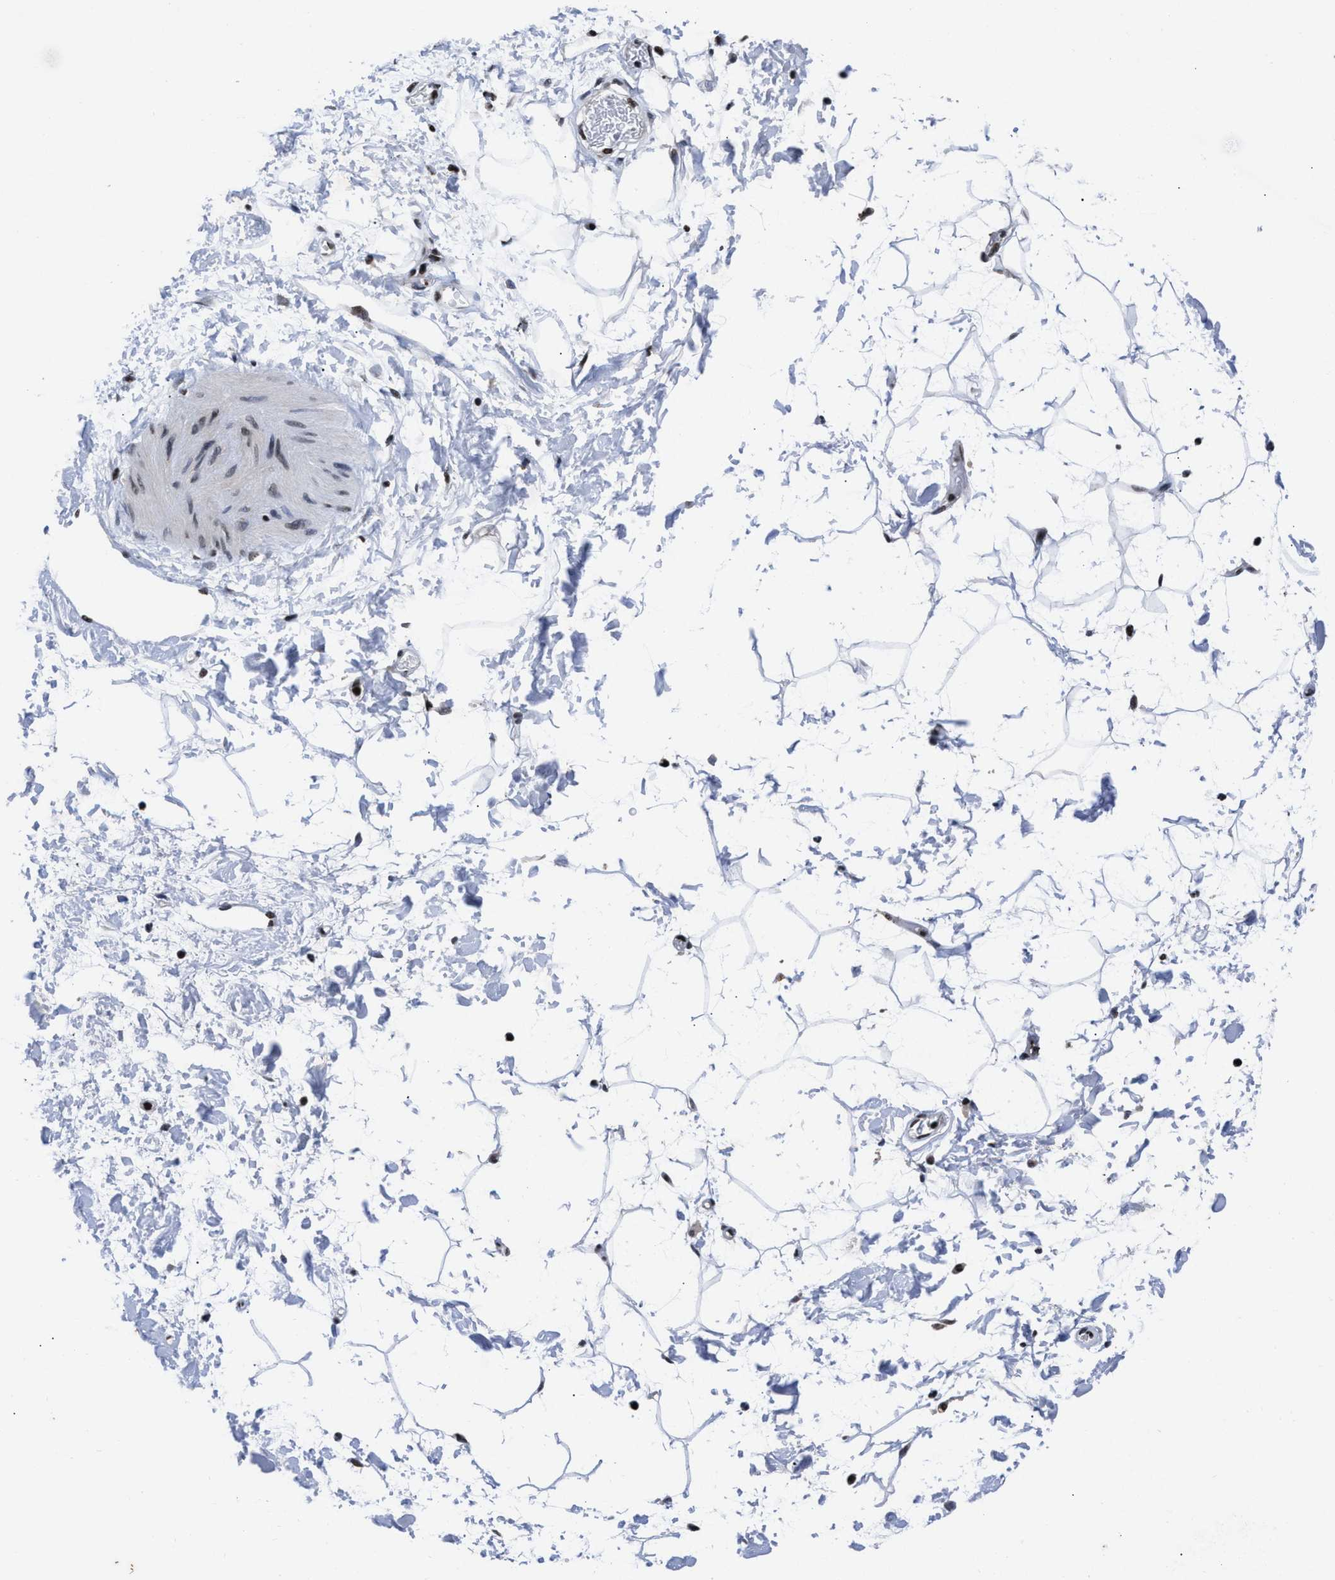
{"staining": {"intensity": "strong", "quantity": ">75%", "location": "nuclear"}, "tissue": "adipose tissue", "cell_type": "Adipocytes", "image_type": "normal", "snomed": [{"axis": "morphology", "description": "Normal tissue, NOS"}, {"axis": "topography", "description": "Soft tissue"}], "caption": "IHC (DAB (3,3'-diaminobenzidine)) staining of unremarkable human adipose tissue exhibits strong nuclear protein positivity in about >75% of adipocytes.", "gene": "WDR81", "patient": {"sex": "male", "age": 72}}